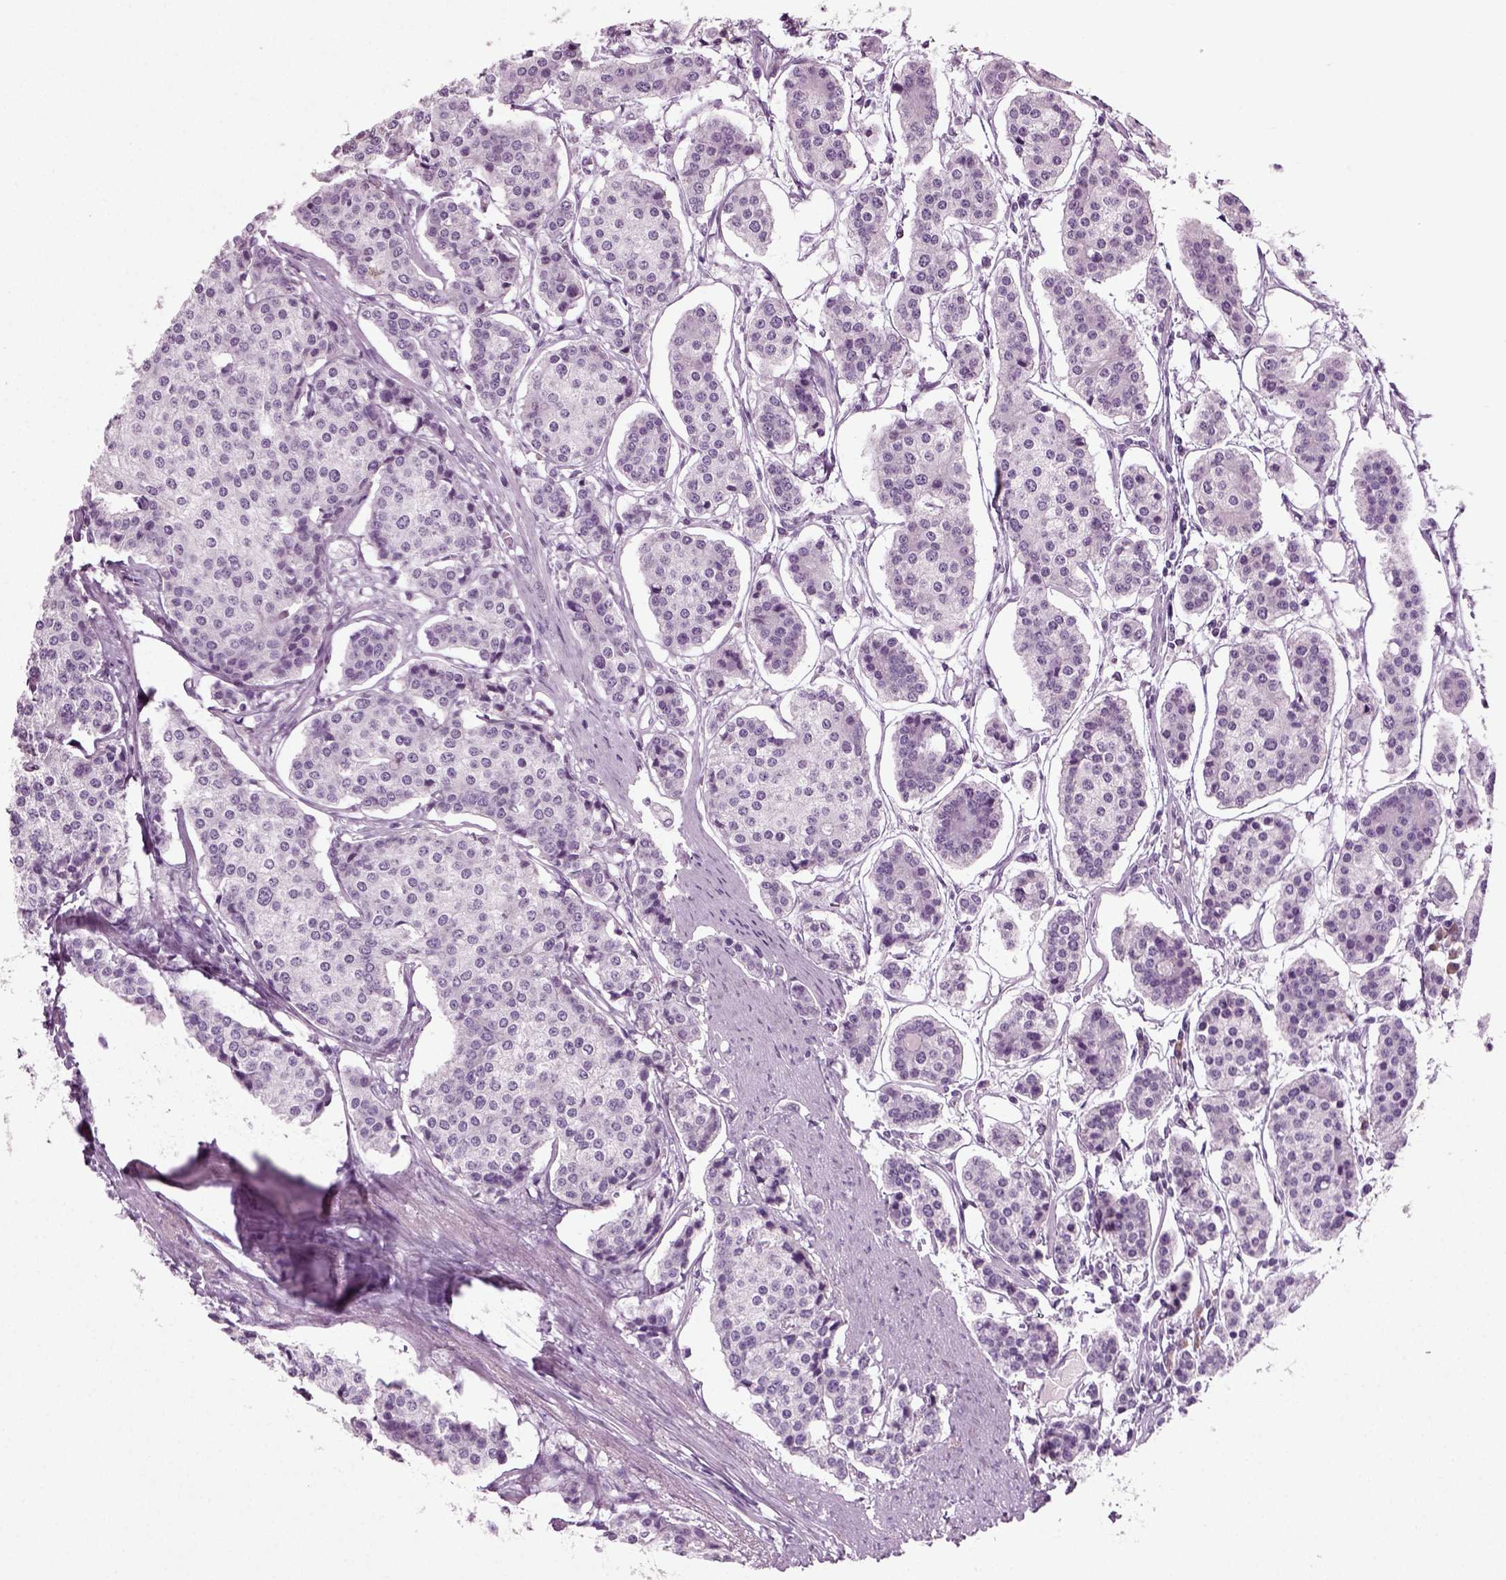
{"staining": {"intensity": "negative", "quantity": "none", "location": "none"}, "tissue": "carcinoid", "cell_type": "Tumor cells", "image_type": "cancer", "snomed": [{"axis": "morphology", "description": "Carcinoid, malignant, NOS"}, {"axis": "topography", "description": "Small intestine"}], "caption": "Immunohistochemistry (IHC) micrograph of neoplastic tissue: carcinoid stained with DAB shows no significant protein staining in tumor cells. (Brightfield microscopy of DAB (3,3'-diaminobenzidine) IHC at high magnification).", "gene": "PRLH", "patient": {"sex": "female", "age": 65}}